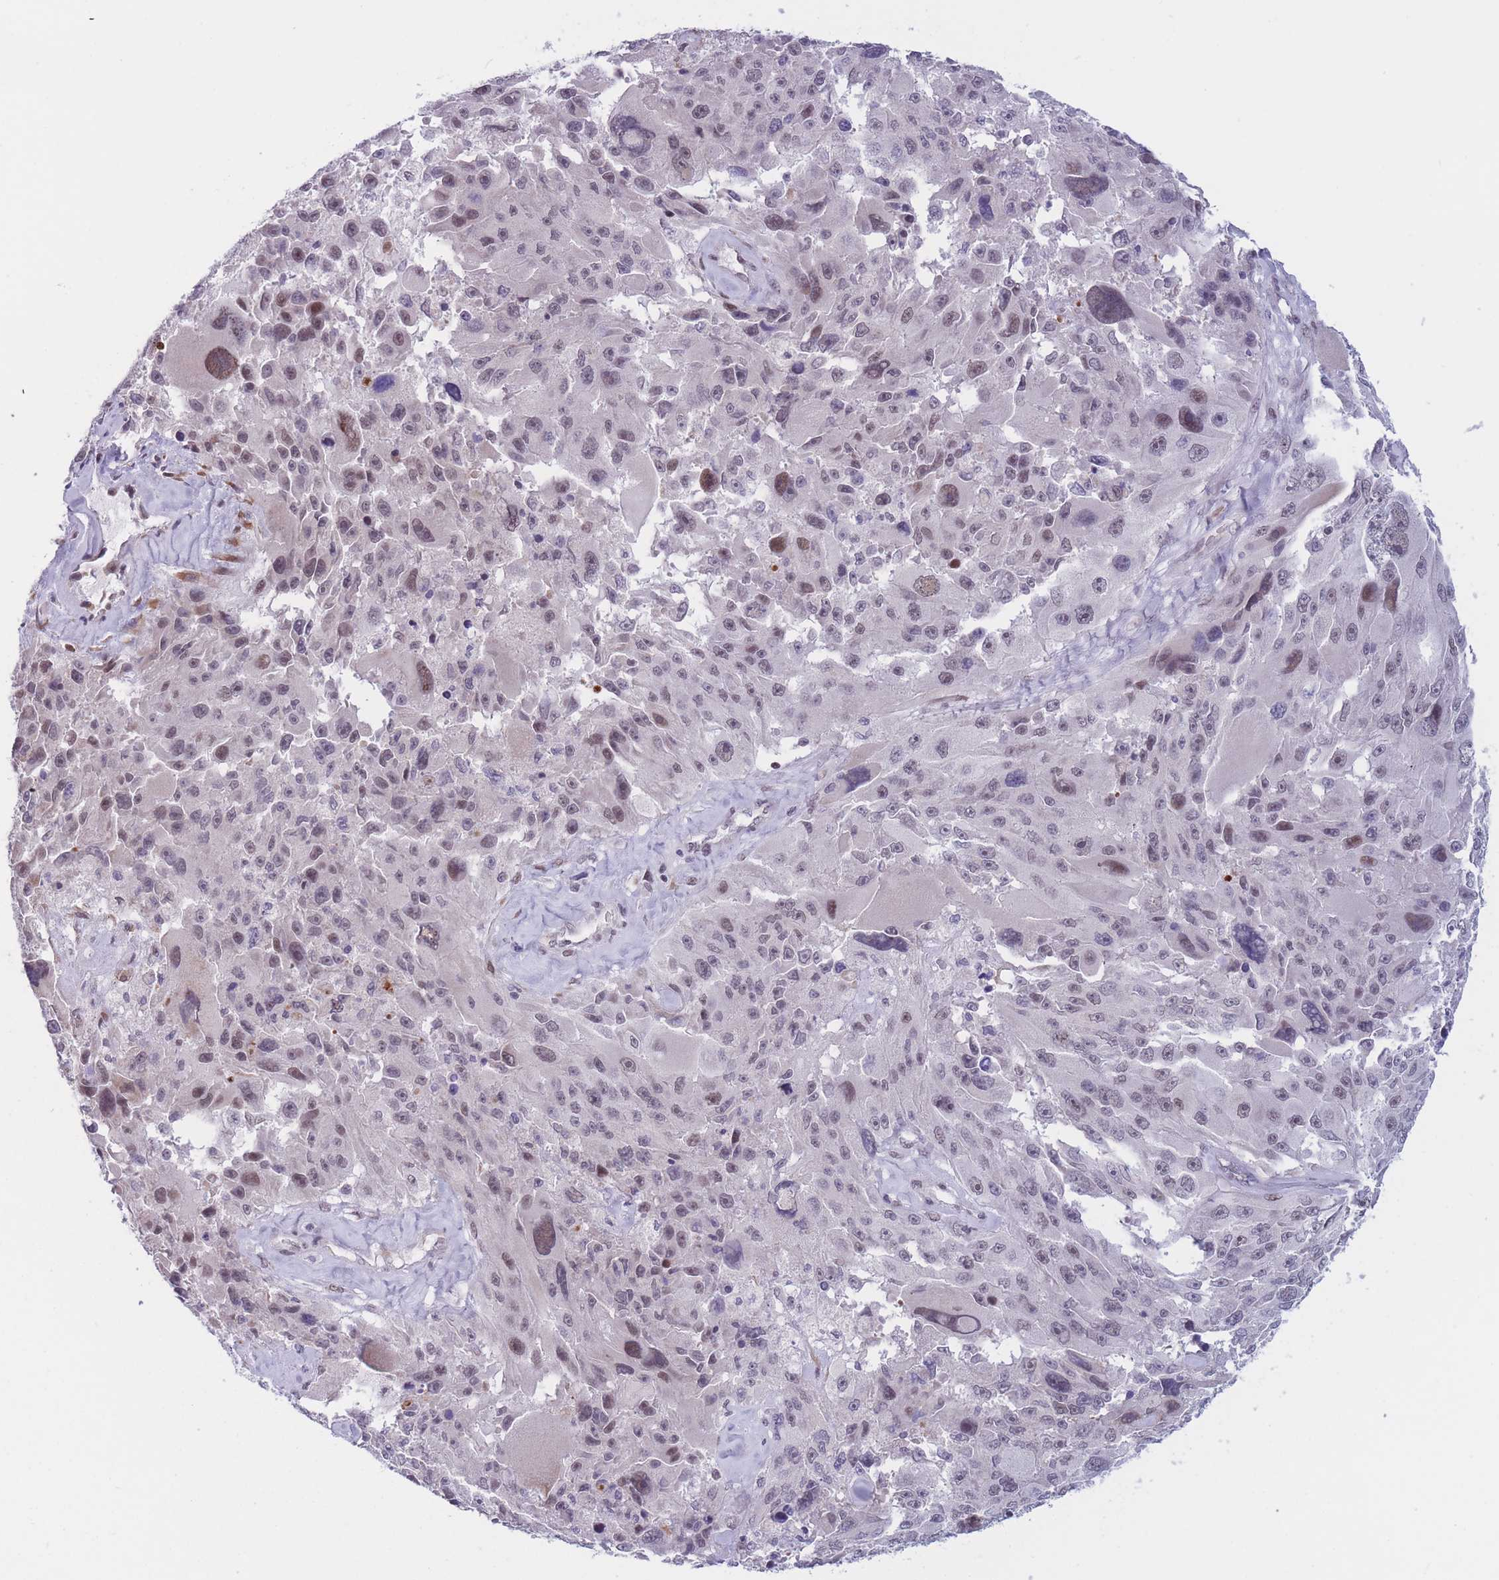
{"staining": {"intensity": "negative", "quantity": "none", "location": "none"}, "tissue": "melanoma", "cell_type": "Tumor cells", "image_type": "cancer", "snomed": [{"axis": "morphology", "description": "Malignant melanoma, Metastatic site"}, {"axis": "topography", "description": "Lymph node"}], "caption": "A micrograph of melanoma stained for a protein reveals no brown staining in tumor cells.", "gene": "BCL9L", "patient": {"sex": "male", "age": 62}}